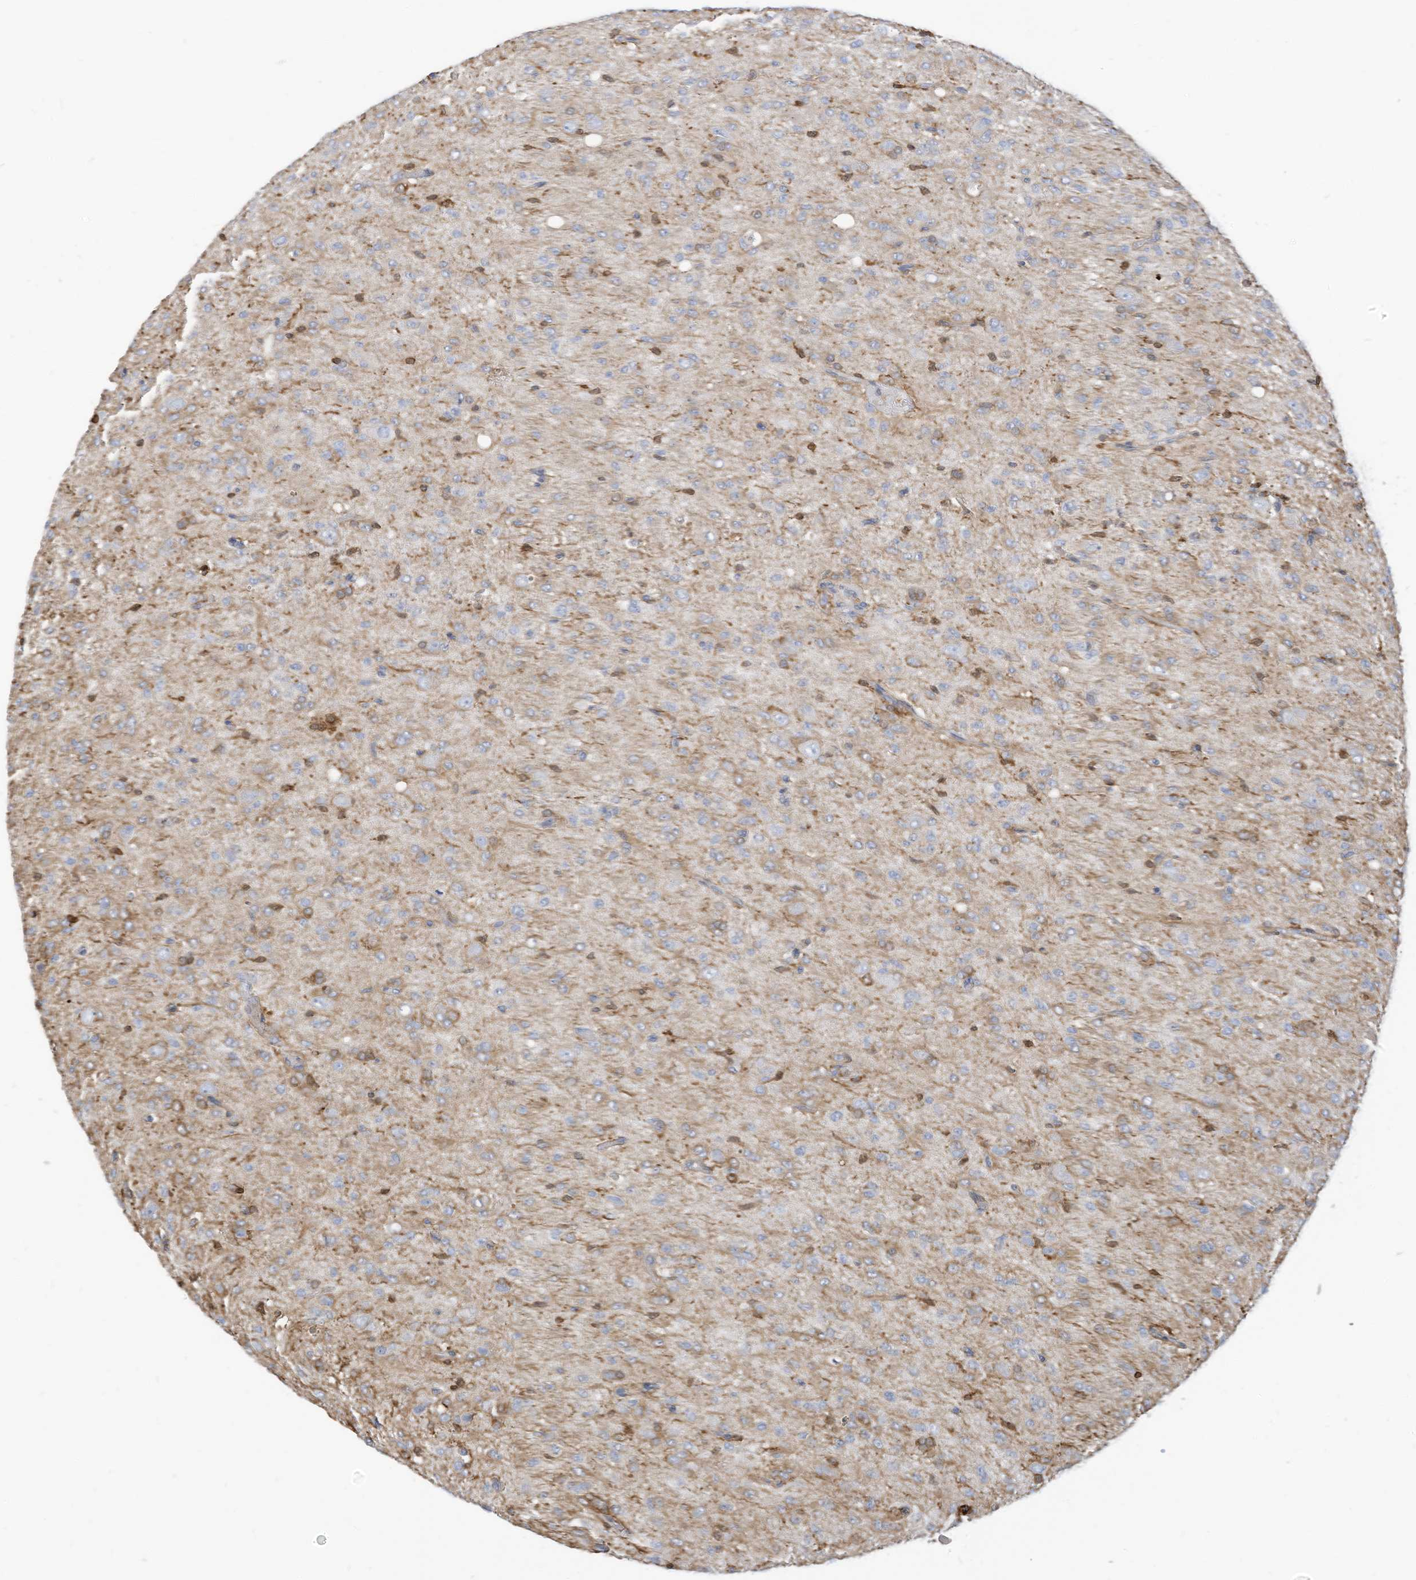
{"staining": {"intensity": "negative", "quantity": "none", "location": "none"}, "tissue": "glioma", "cell_type": "Tumor cells", "image_type": "cancer", "snomed": [{"axis": "morphology", "description": "Glioma, malignant, High grade"}, {"axis": "topography", "description": "Brain"}], "caption": "Tumor cells show no significant protein expression in glioma.", "gene": "ATP13A1", "patient": {"sex": "female", "age": 59}}